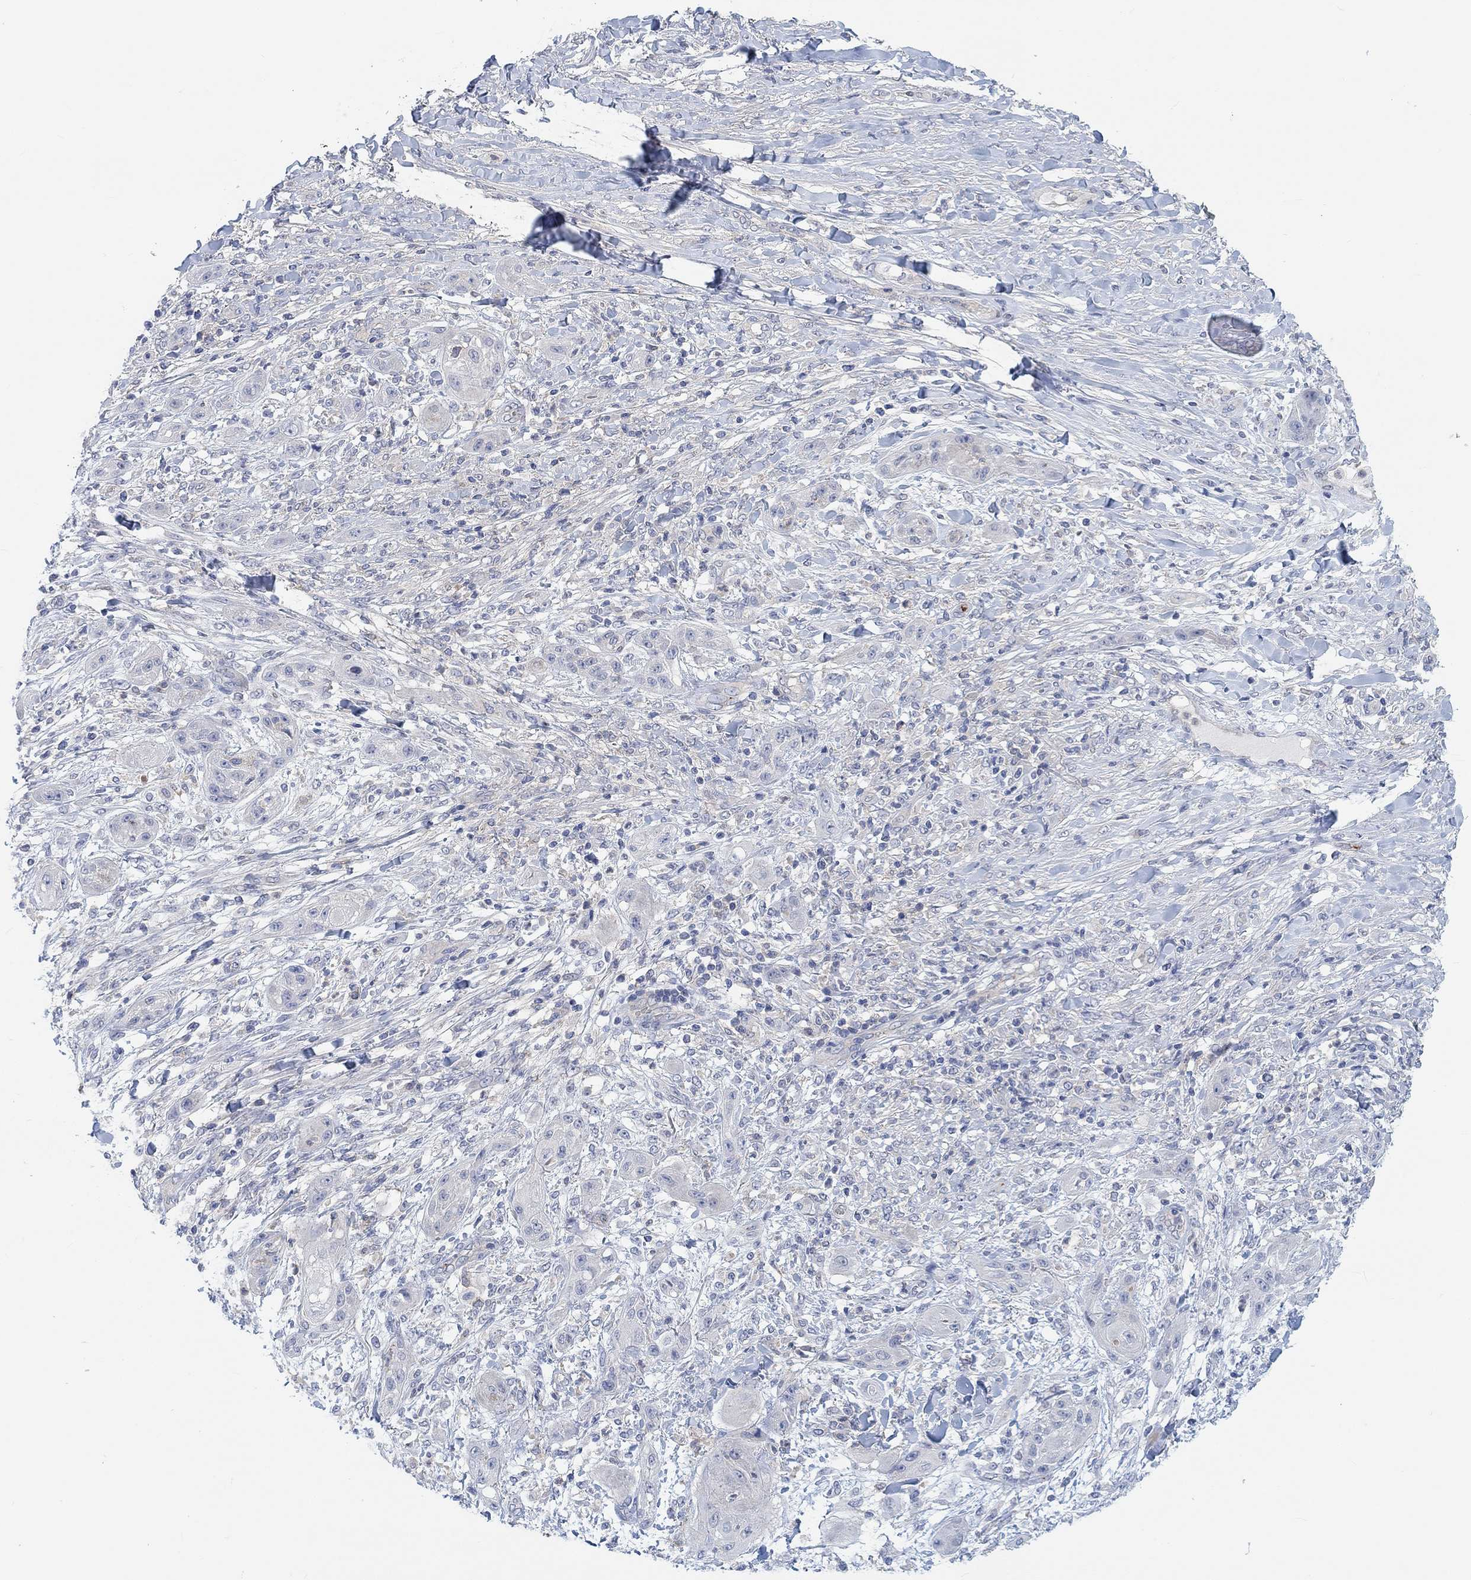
{"staining": {"intensity": "negative", "quantity": "none", "location": "none"}, "tissue": "skin cancer", "cell_type": "Tumor cells", "image_type": "cancer", "snomed": [{"axis": "morphology", "description": "Squamous cell carcinoma, NOS"}, {"axis": "topography", "description": "Skin"}], "caption": "The immunohistochemistry photomicrograph has no significant positivity in tumor cells of skin cancer tissue. Brightfield microscopy of immunohistochemistry (IHC) stained with DAB (3,3'-diaminobenzidine) (brown) and hematoxylin (blue), captured at high magnification.", "gene": "PMFBP1", "patient": {"sex": "male", "age": 62}}